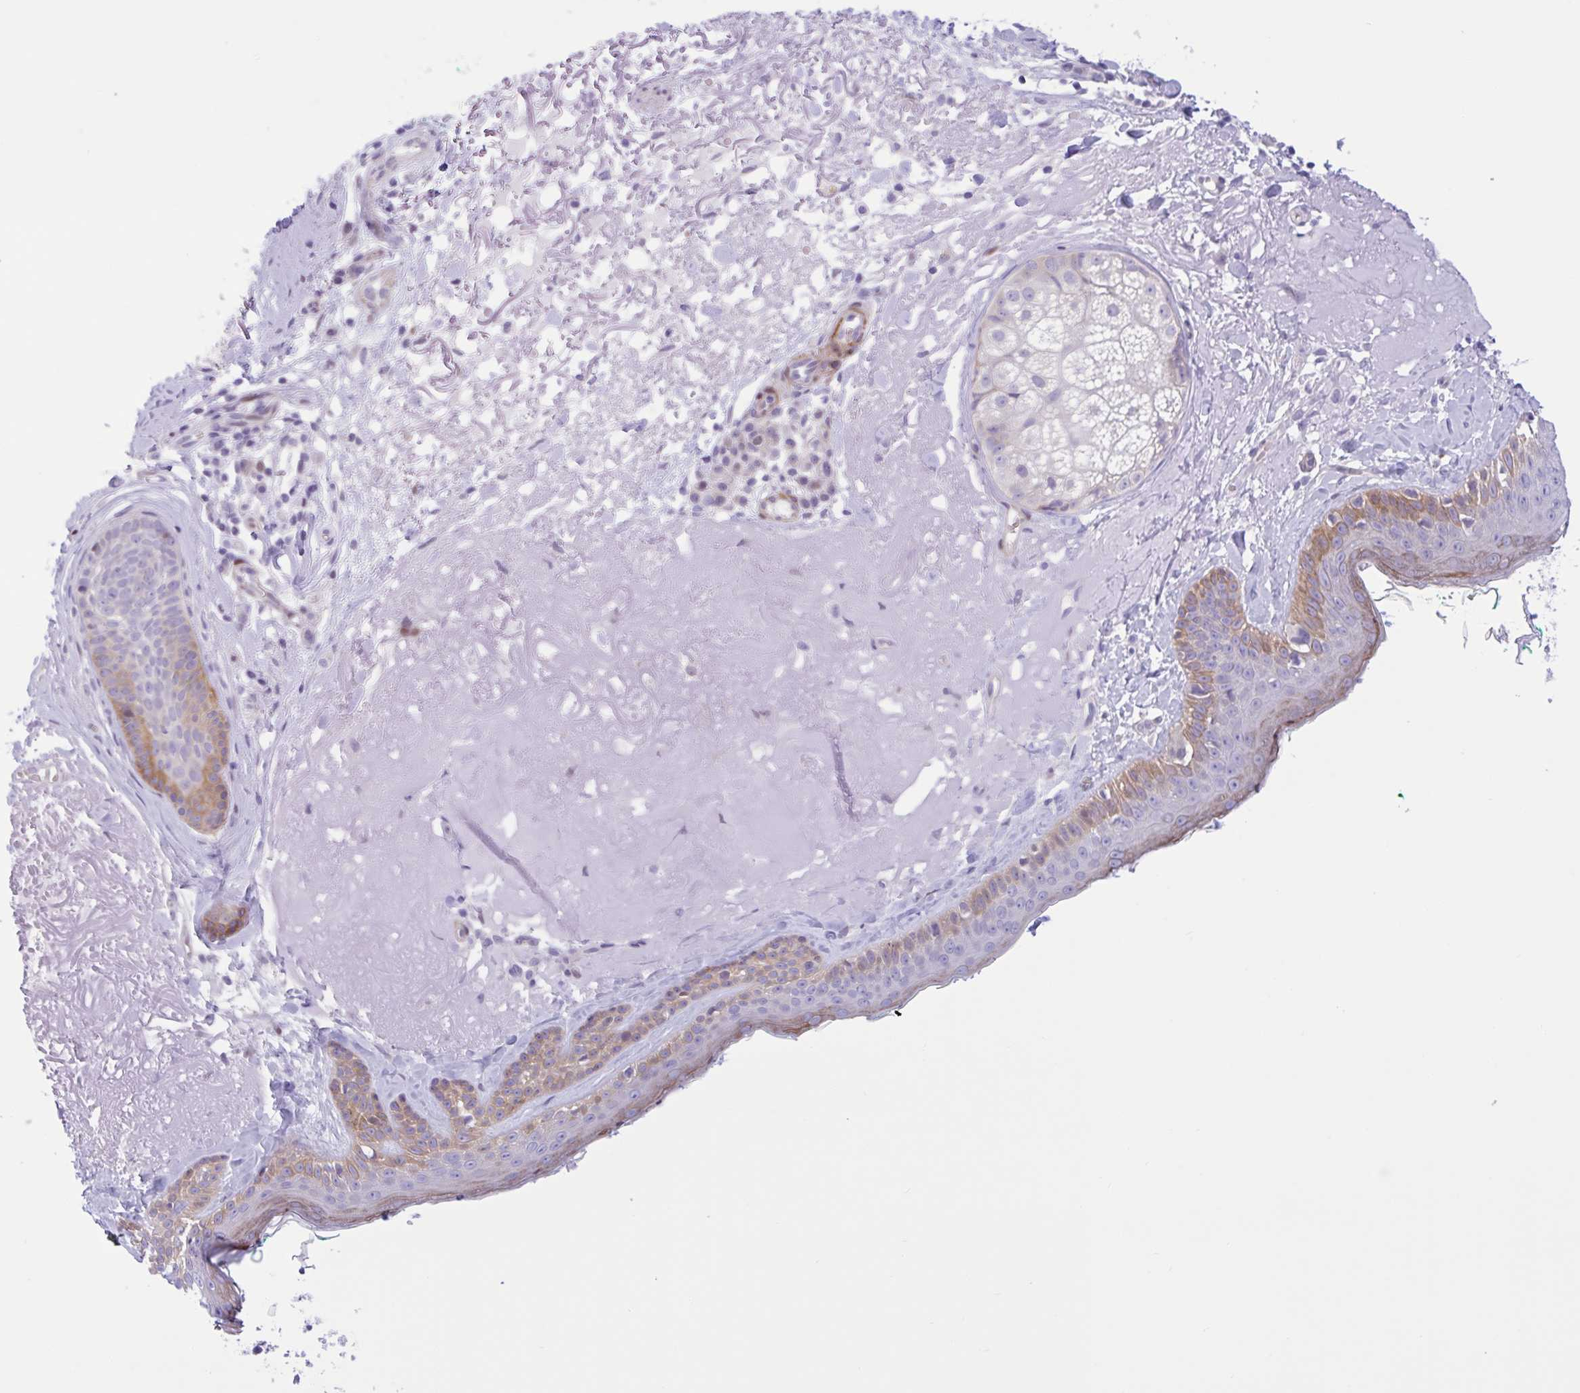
{"staining": {"intensity": "negative", "quantity": "none", "location": "none"}, "tissue": "skin", "cell_type": "Fibroblasts", "image_type": "normal", "snomed": [{"axis": "morphology", "description": "Normal tissue, NOS"}, {"axis": "topography", "description": "Skin"}], "caption": "The histopathology image demonstrates no staining of fibroblasts in benign skin.", "gene": "AHCYL2", "patient": {"sex": "male", "age": 73}}